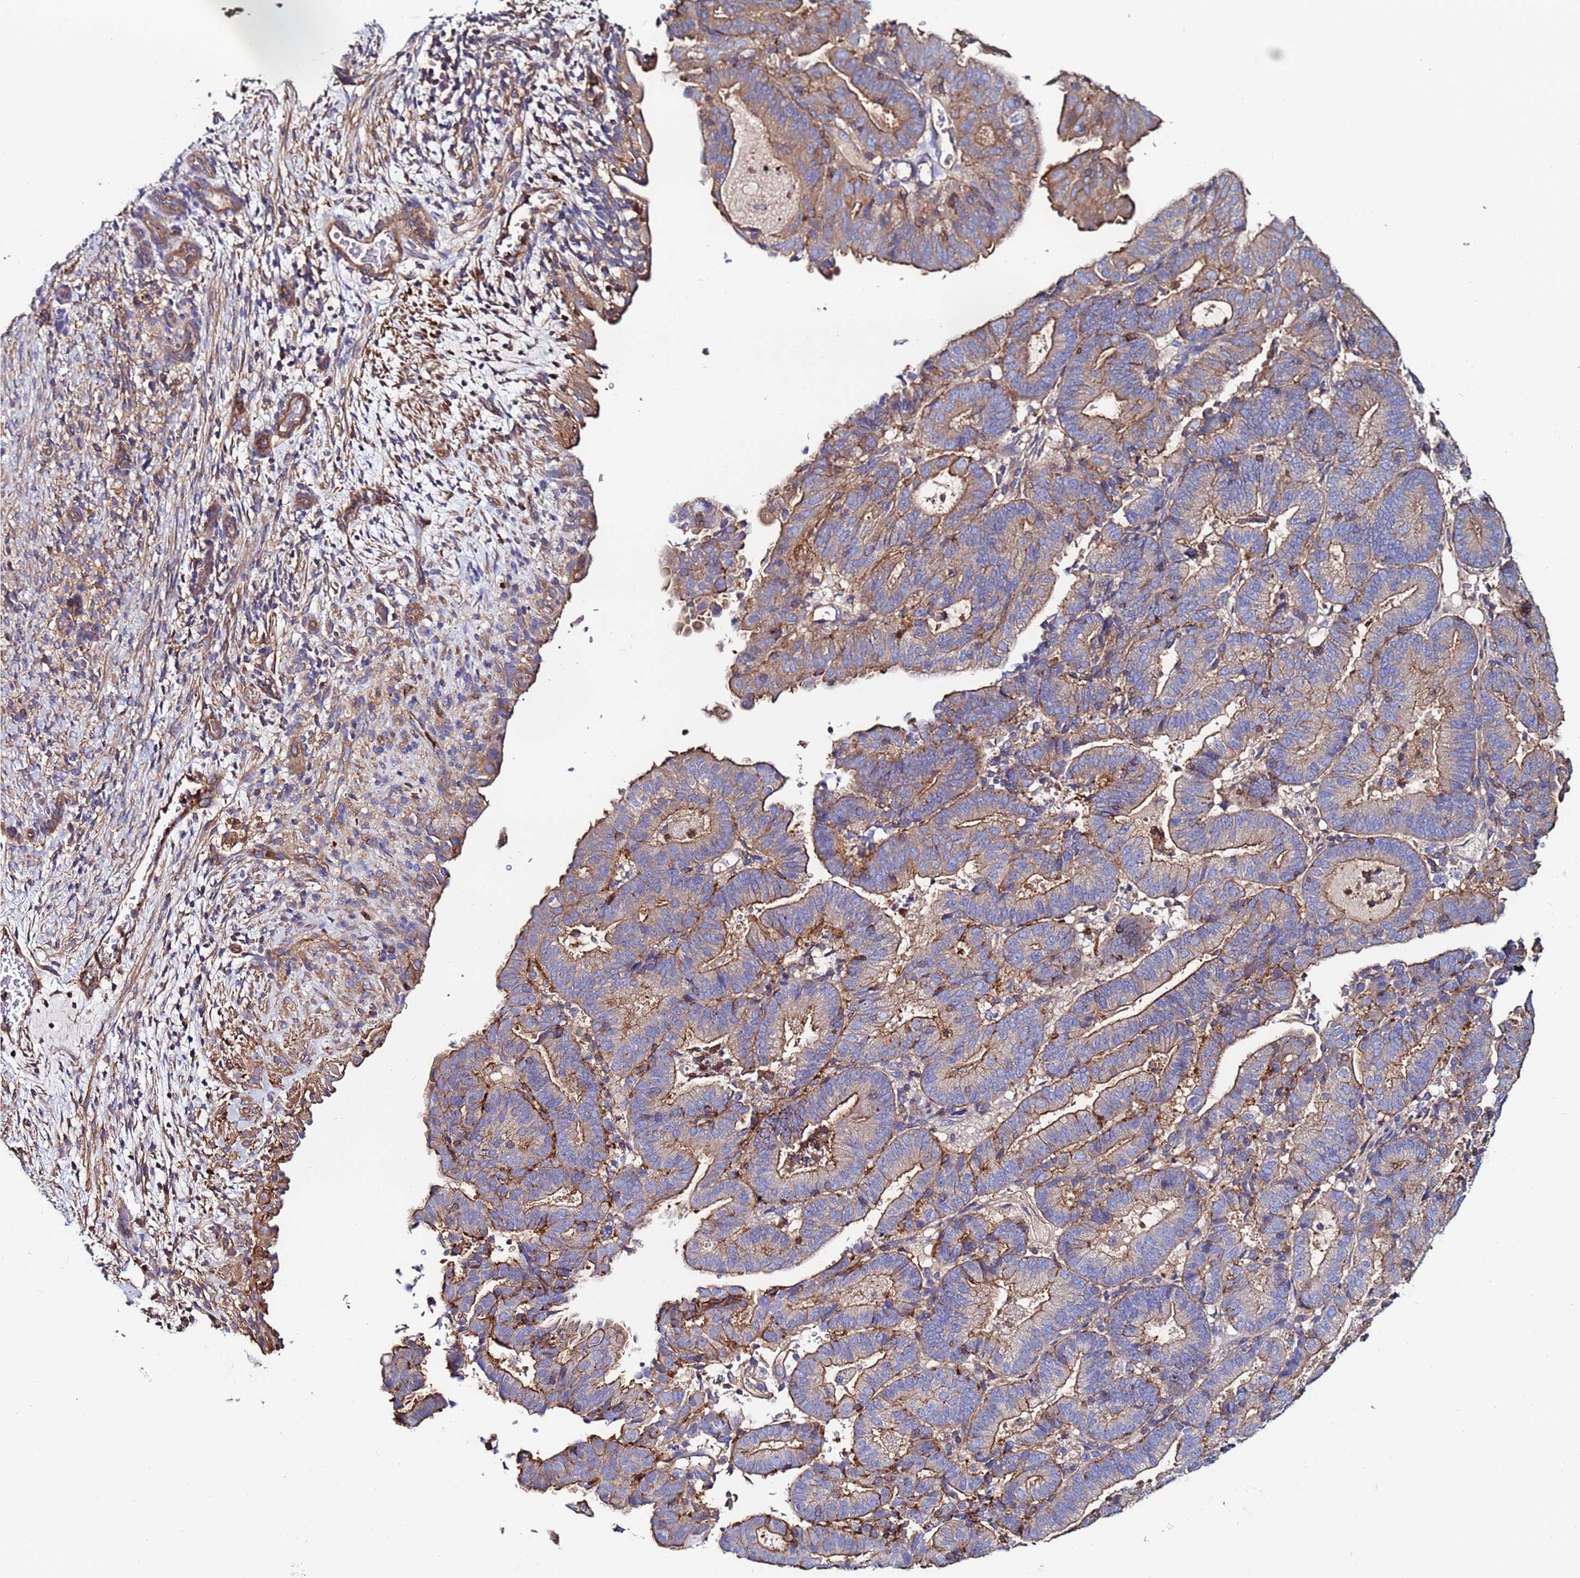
{"staining": {"intensity": "moderate", "quantity": ">75%", "location": "cytoplasmic/membranous"}, "tissue": "endometrial cancer", "cell_type": "Tumor cells", "image_type": "cancer", "snomed": [{"axis": "morphology", "description": "Adenocarcinoma, NOS"}, {"axis": "topography", "description": "Endometrium"}], "caption": "Endometrial cancer stained for a protein exhibits moderate cytoplasmic/membranous positivity in tumor cells.", "gene": "POTEE", "patient": {"sex": "female", "age": 70}}